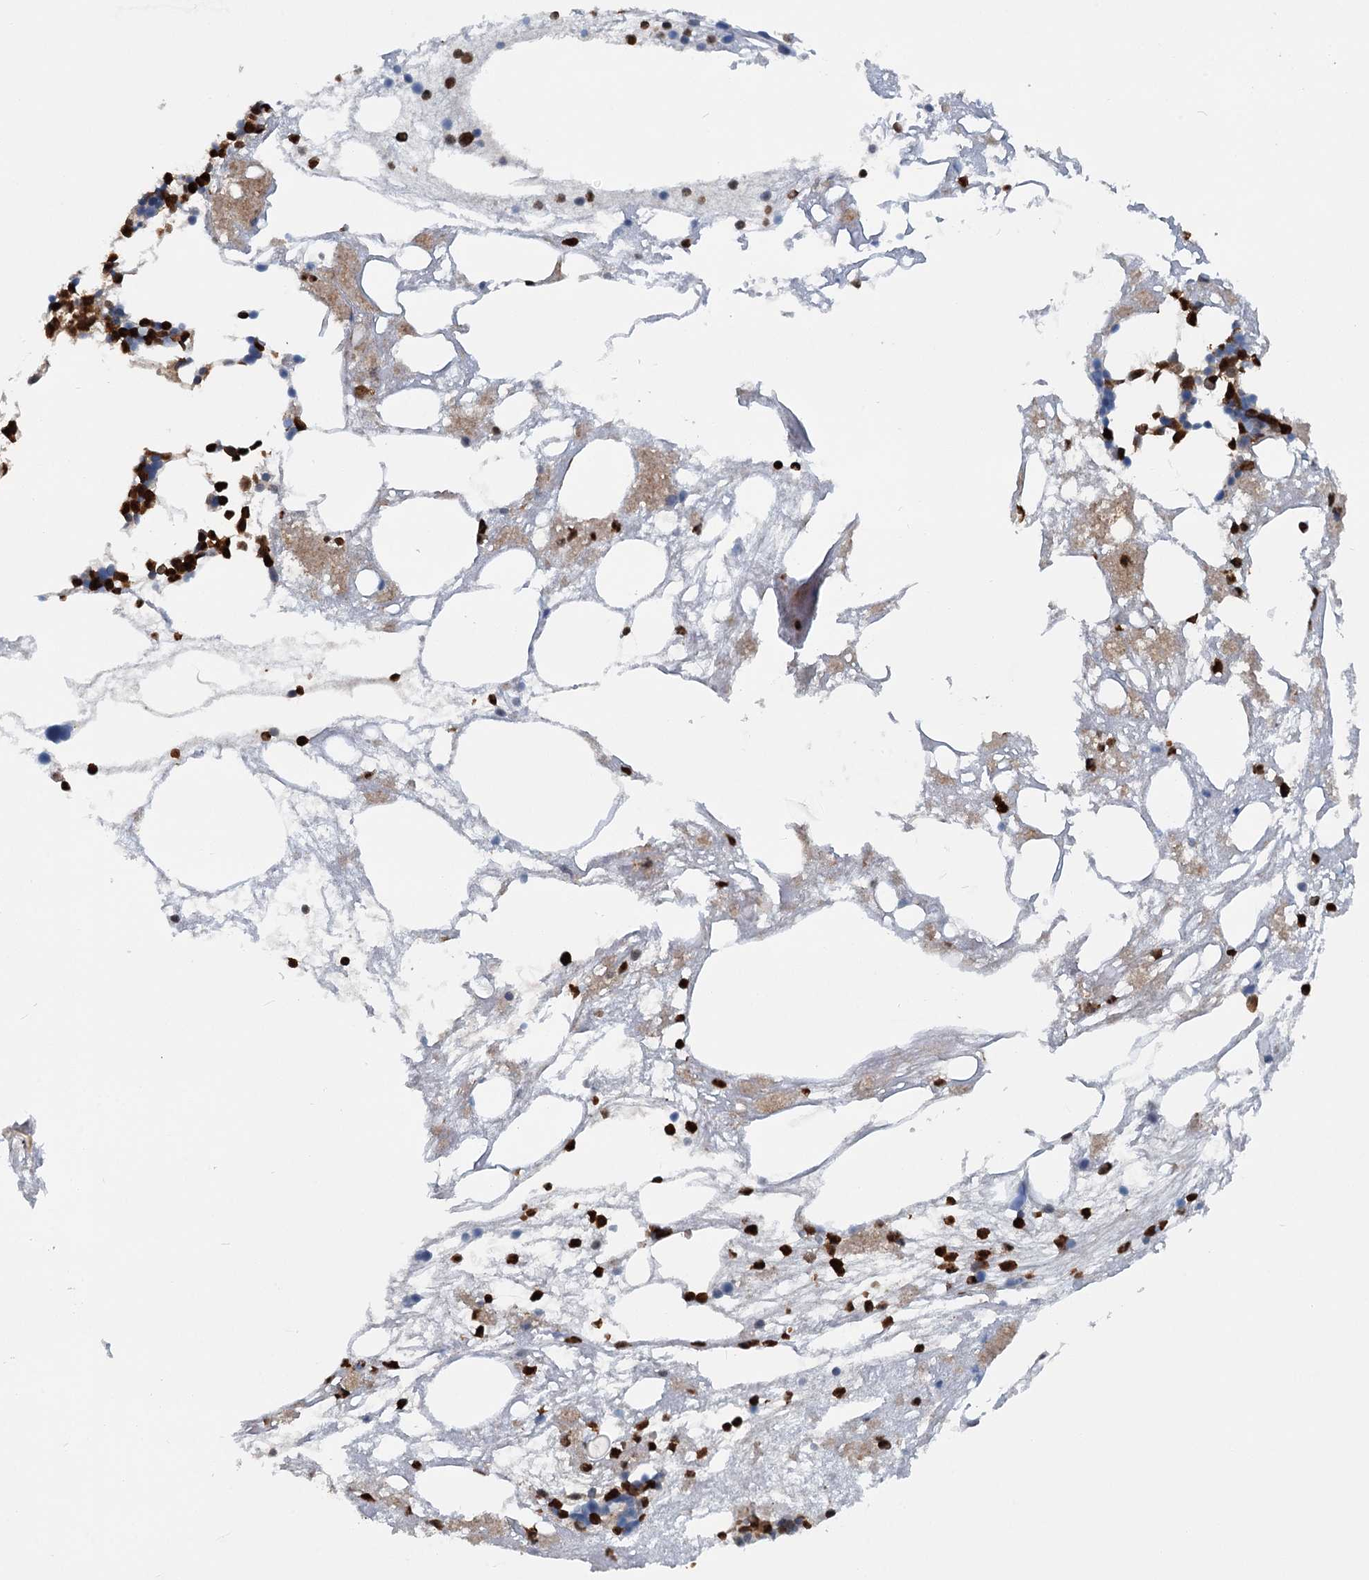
{"staining": {"intensity": "strong", "quantity": "25%-75%", "location": "cytoplasmic/membranous"}, "tissue": "bone marrow", "cell_type": "Hematopoietic cells", "image_type": "normal", "snomed": [{"axis": "morphology", "description": "Normal tissue, NOS"}, {"axis": "topography", "description": "Bone marrow"}], "caption": "A high amount of strong cytoplasmic/membranous positivity is appreciated in approximately 25%-75% of hematopoietic cells in benign bone marrow.", "gene": "GPI", "patient": {"sex": "male", "age": 78}}